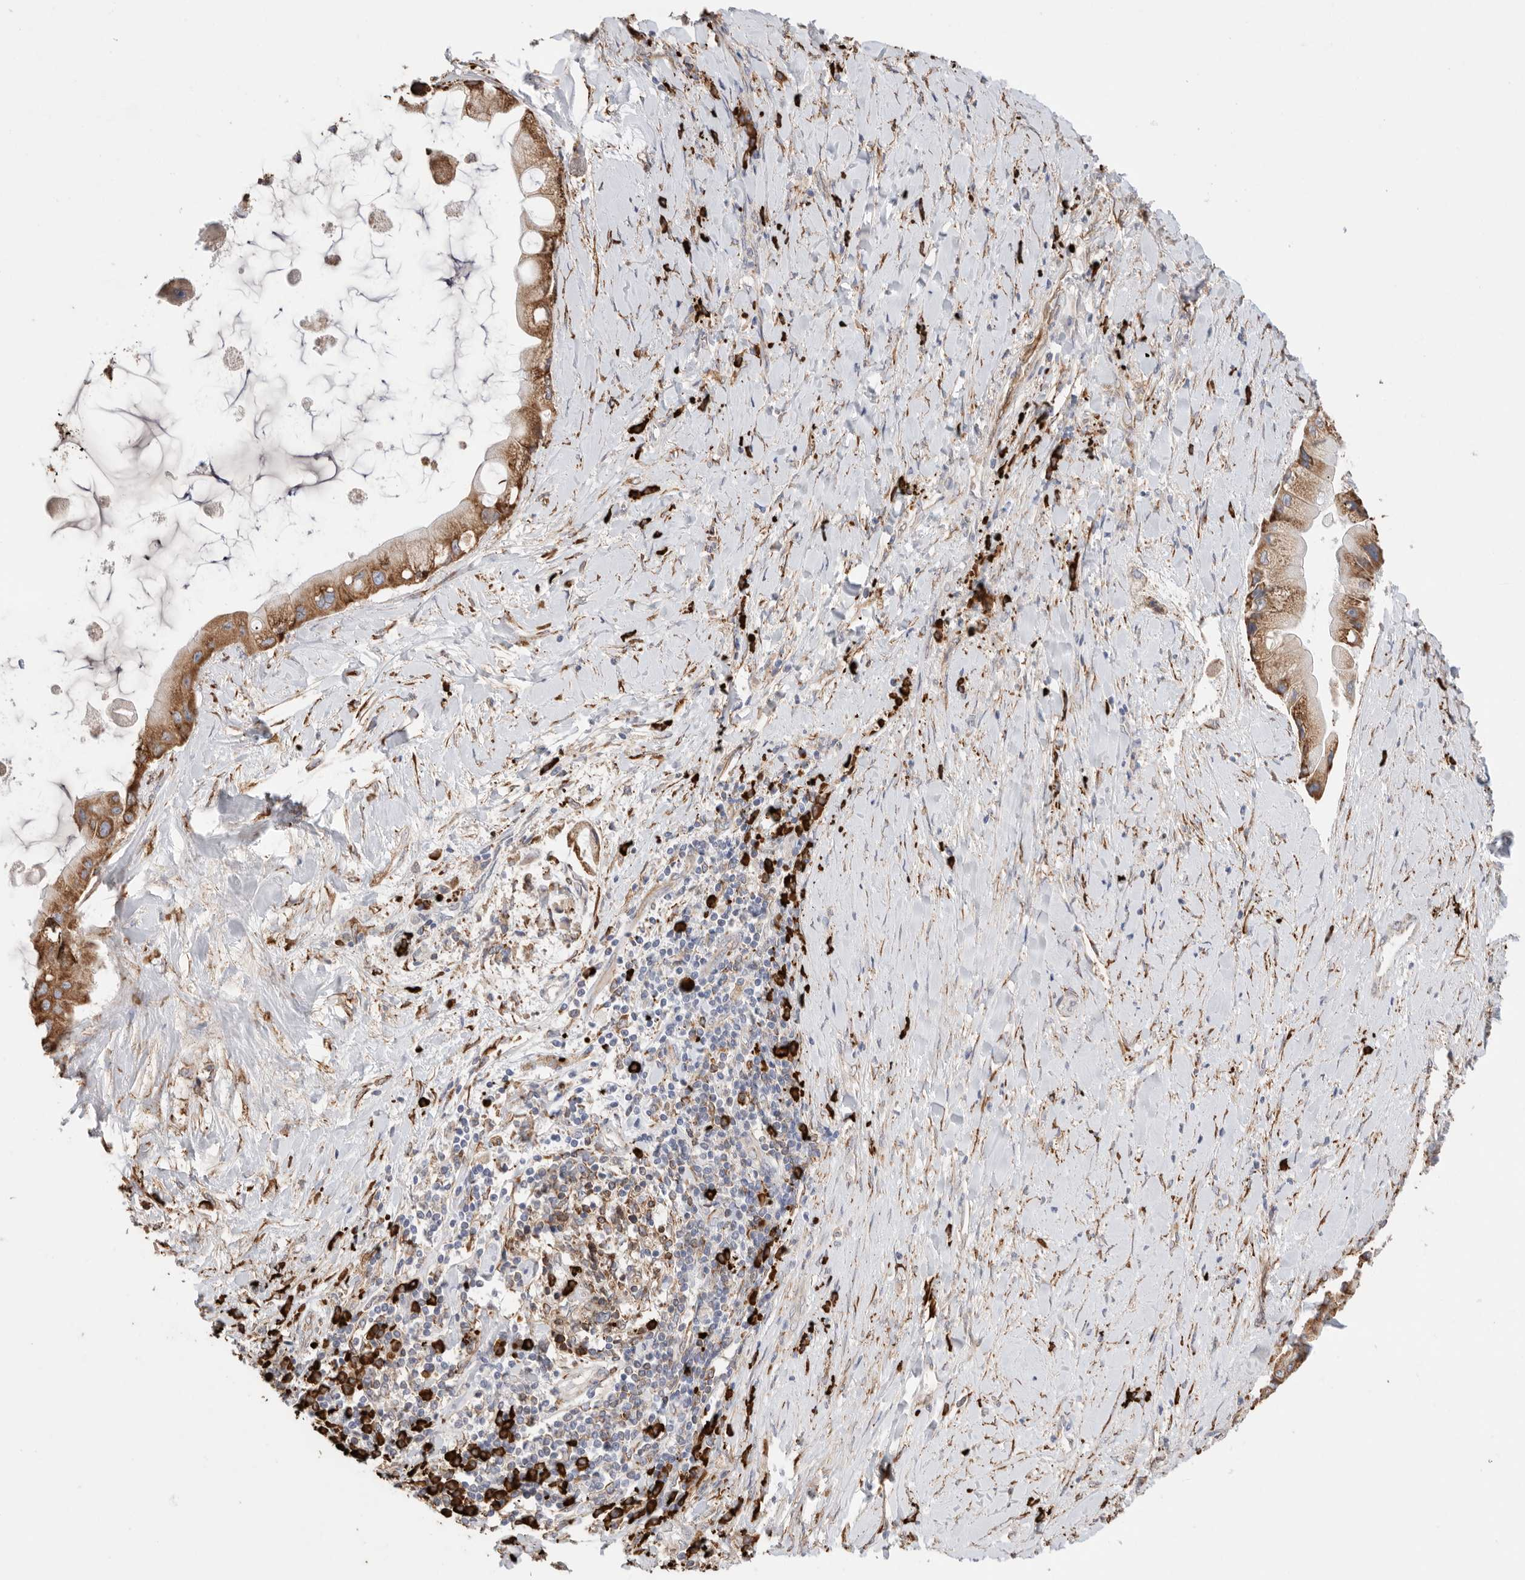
{"staining": {"intensity": "moderate", "quantity": ">75%", "location": "cytoplasmic/membranous"}, "tissue": "liver cancer", "cell_type": "Tumor cells", "image_type": "cancer", "snomed": [{"axis": "morphology", "description": "Cholangiocarcinoma"}, {"axis": "topography", "description": "Liver"}], "caption": "A medium amount of moderate cytoplasmic/membranous positivity is present in approximately >75% of tumor cells in liver cancer (cholangiocarcinoma) tissue. The protein is shown in brown color, while the nuclei are stained blue.", "gene": "BLOC1S5", "patient": {"sex": "male", "age": 50}}